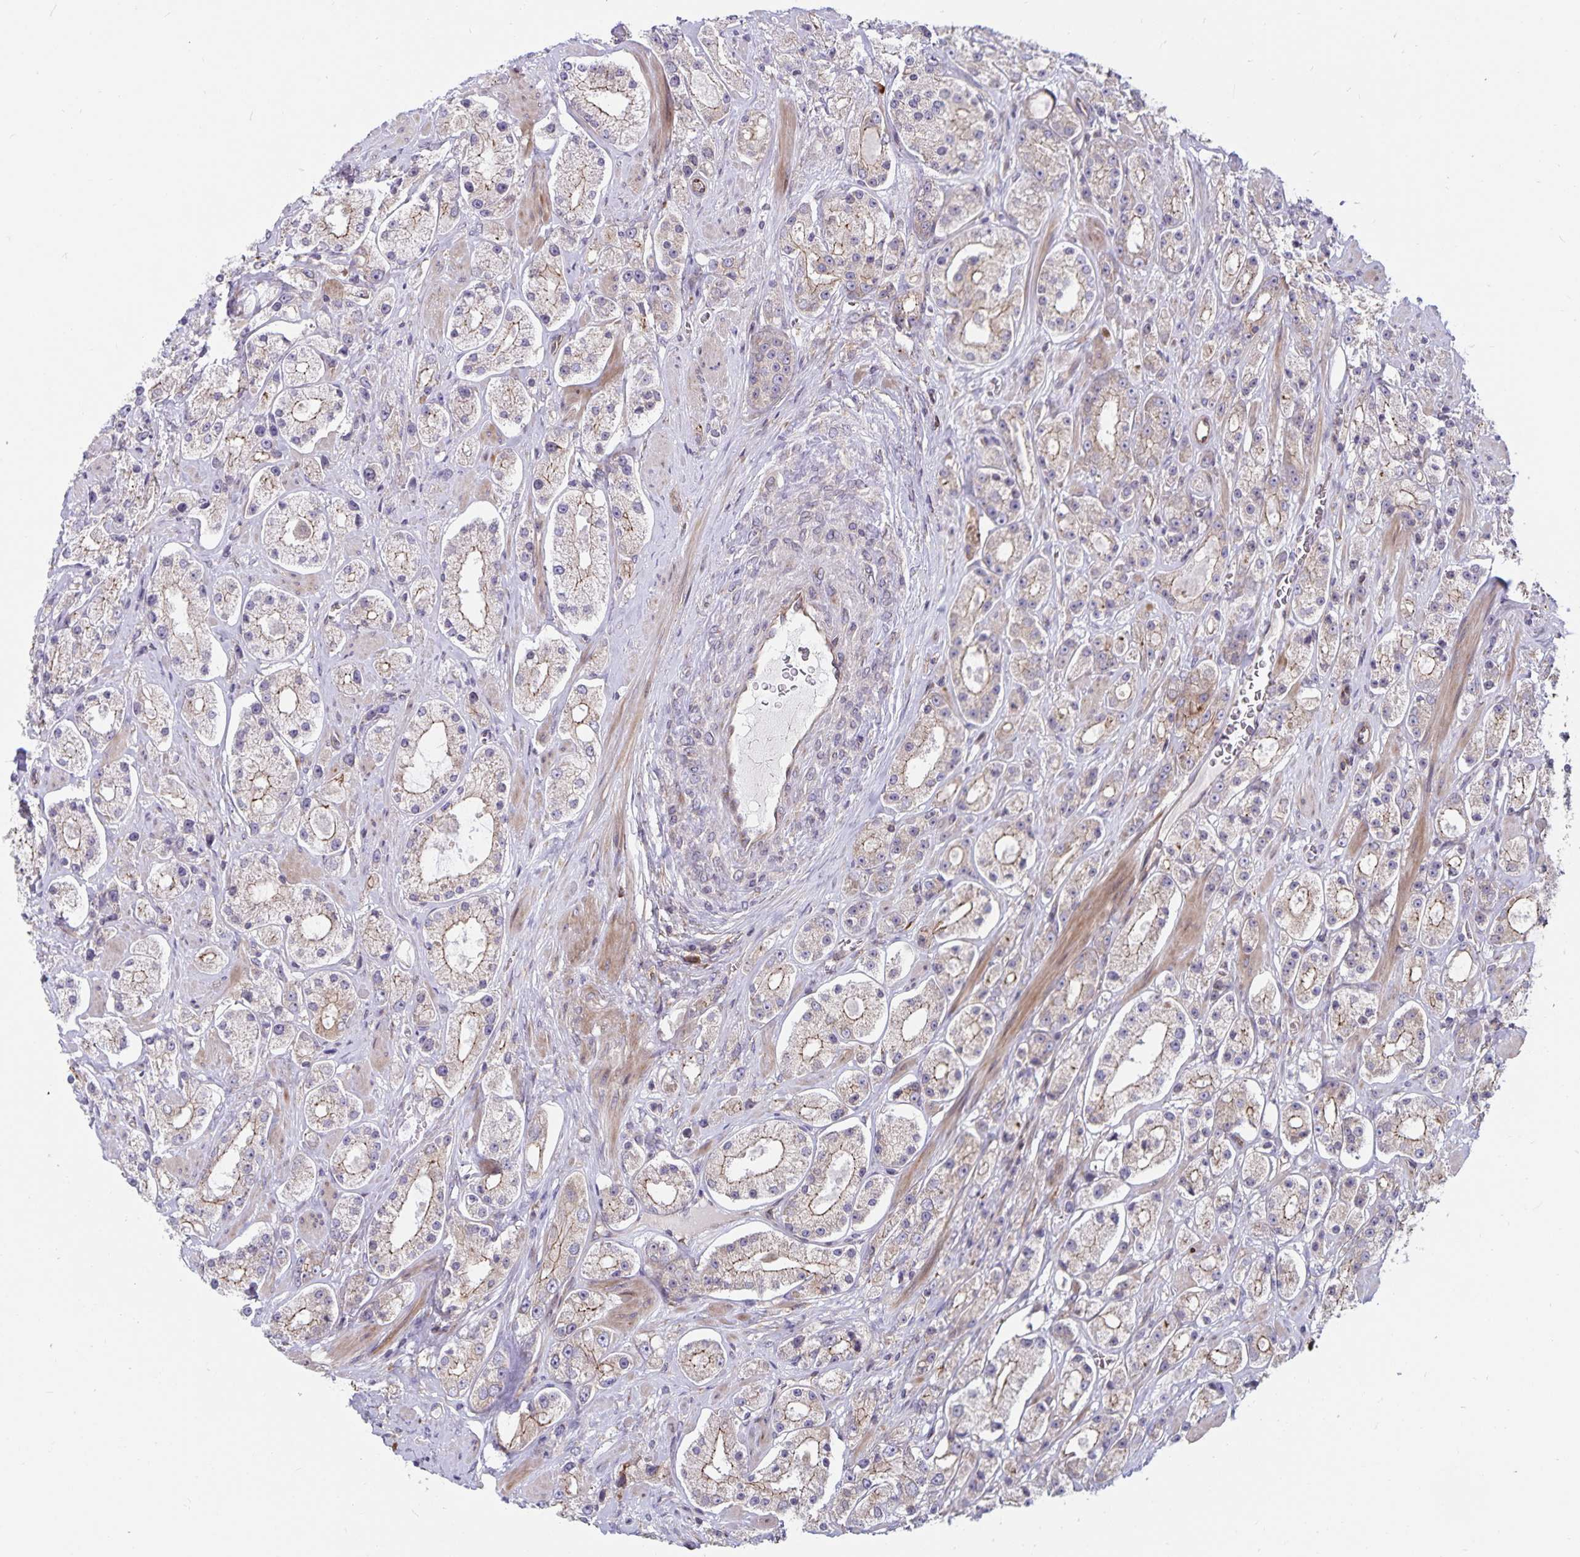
{"staining": {"intensity": "weak", "quantity": ">75%", "location": "cytoplasmic/membranous"}, "tissue": "prostate cancer", "cell_type": "Tumor cells", "image_type": "cancer", "snomed": [{"axis": "morphology", "description": "Adenocarcinoma, High grade"}, {"axis": "topography", "description": "Prostate"}], "caption": "Protein staining shows weak cytoplasmic/membranous staining in about >75% of tumor cells in adenocarcinoma (high-grade) (prostate).", "gene": "SEC62", "patient": {"sex": "male", "age": 67}}